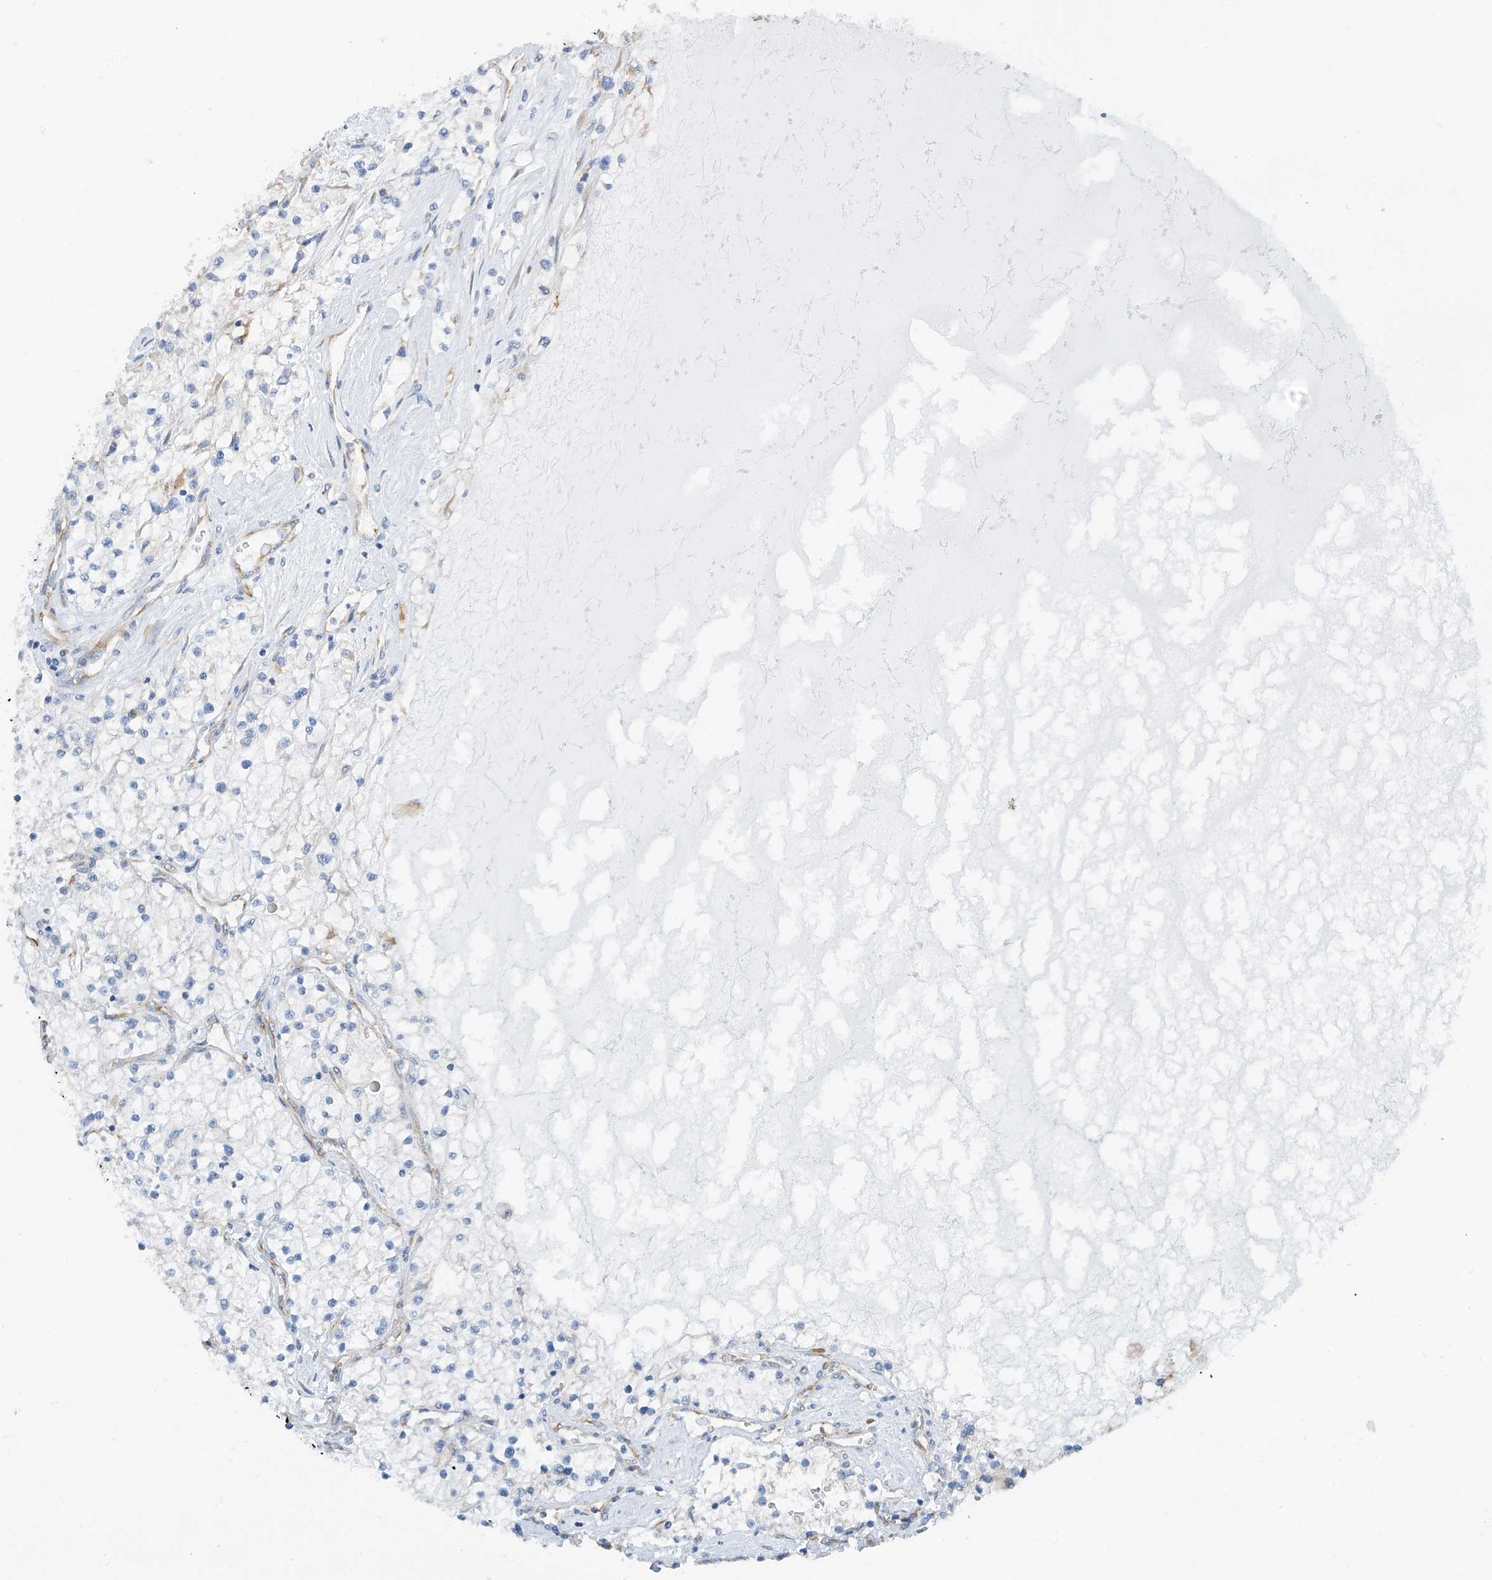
{"staining": {"intensity": "negative", "quantity": "none", "location": "none"}, "tissue": "renal cancer", "cell_type": "Tumor cells", "image_type": "cancer", "snomed": [{"axis": "morphology", "description": "Normal tissue, NOS"}, {"axis": "morphology", "description": "Adenocarcinoma, NOS"}, {"axis": "topography", "description": "Kidney"}], "caption": "An immunohistochemistry (IHC) histopathology image of adenocarcinoma (renal) is shown. There is no staining in tumor cells of adenocarcinoma (renal).", "gene": "RCN2", "patient": {"sex": "male", "age": 68}}